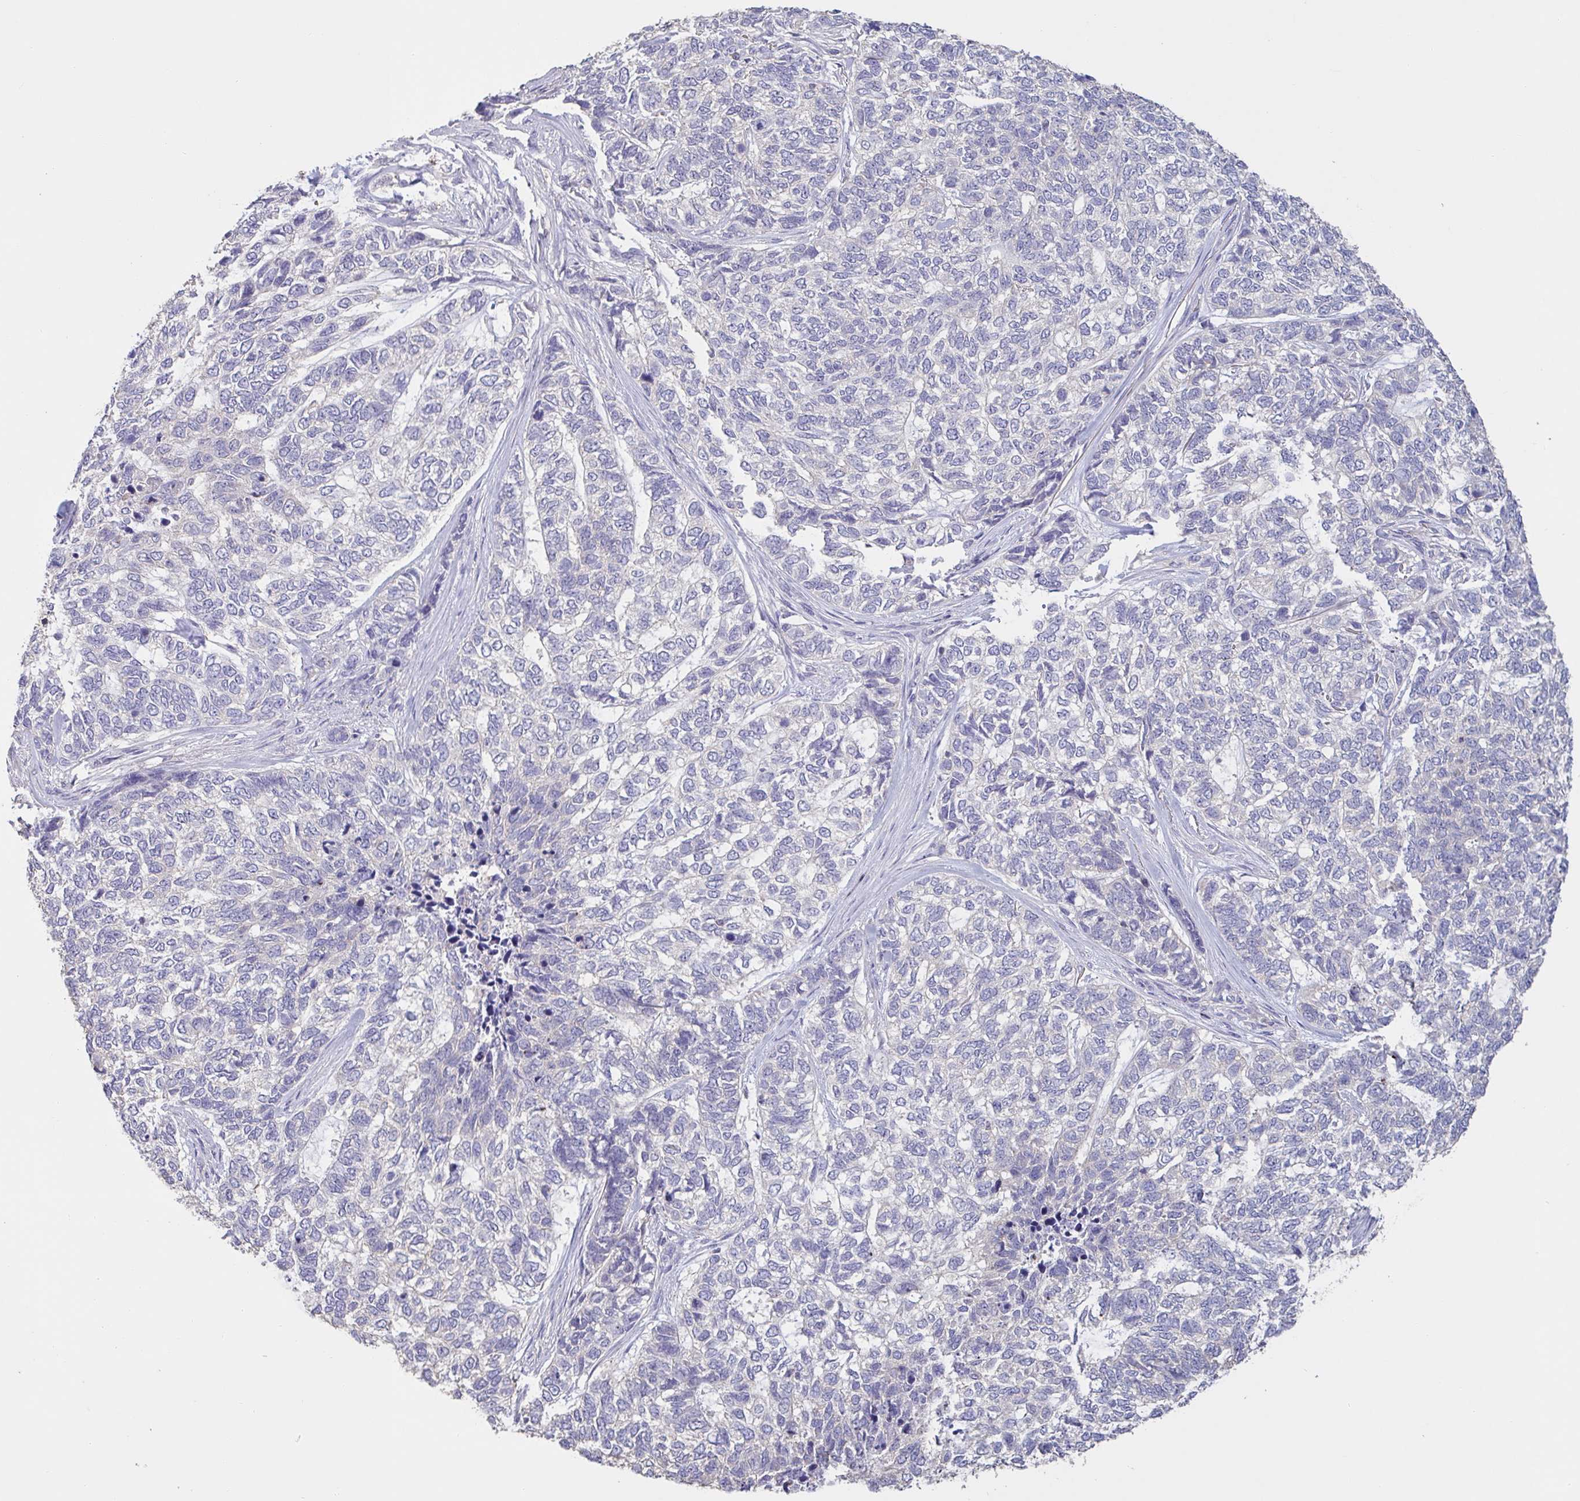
{"staining": {"intensity": "negative", "quantity": "none", "location": "none"}, "tissue": "skin cancer", "cell_type": "Tumor cells", "image_type": "cancer", "snomed": [{"axis": "morphology", "description": "Basal cell carcinoma"}, {"axis": "topography", "description": "Skin"}], "caption": "Histopathology image shows no significant protein expression in tumor cells of skin cancer (basal cell carcinoma).", "gene": "CHMP5", "patient": {"sex": "female", "age": 65}}